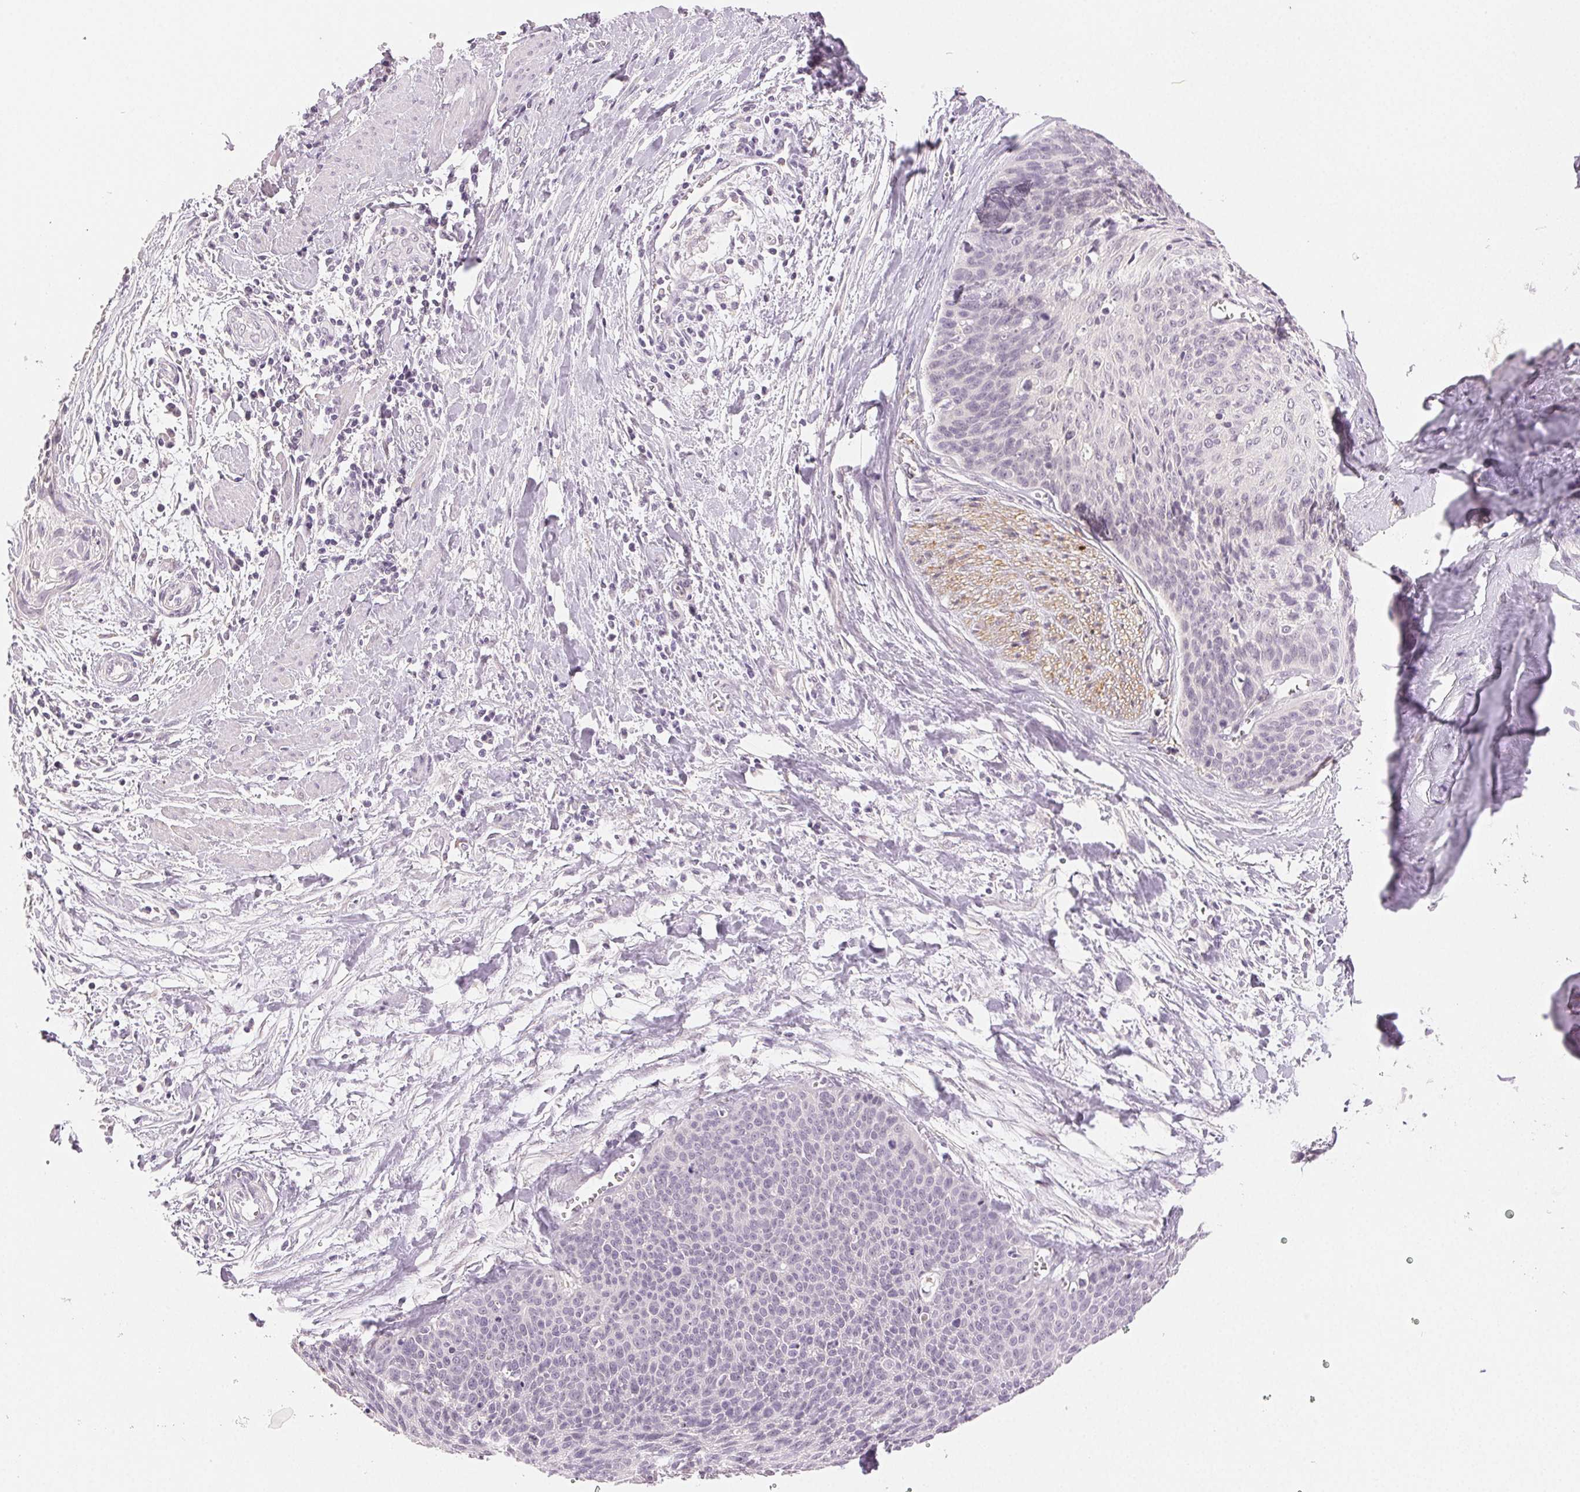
{"staining": {"intensity": "negative", "quantity": "none", "location": "none"}, "tissue": "cervical cancer", "cell_type": "Tumor cells", "image_type": "cancer", "snomed": [{"axis": "morphology", "description": "Squamous cell carcinoma, NOS"}, {"axis": "topography", "description": "Cervix"}], "caption": "Cervical squamous cell carcinoma stained for a protein using immunohistochemistry demonstrates no expression tumor cells.", "gene": "MAP1LC3A", "patient": {"sex": "female", "age": 55}}